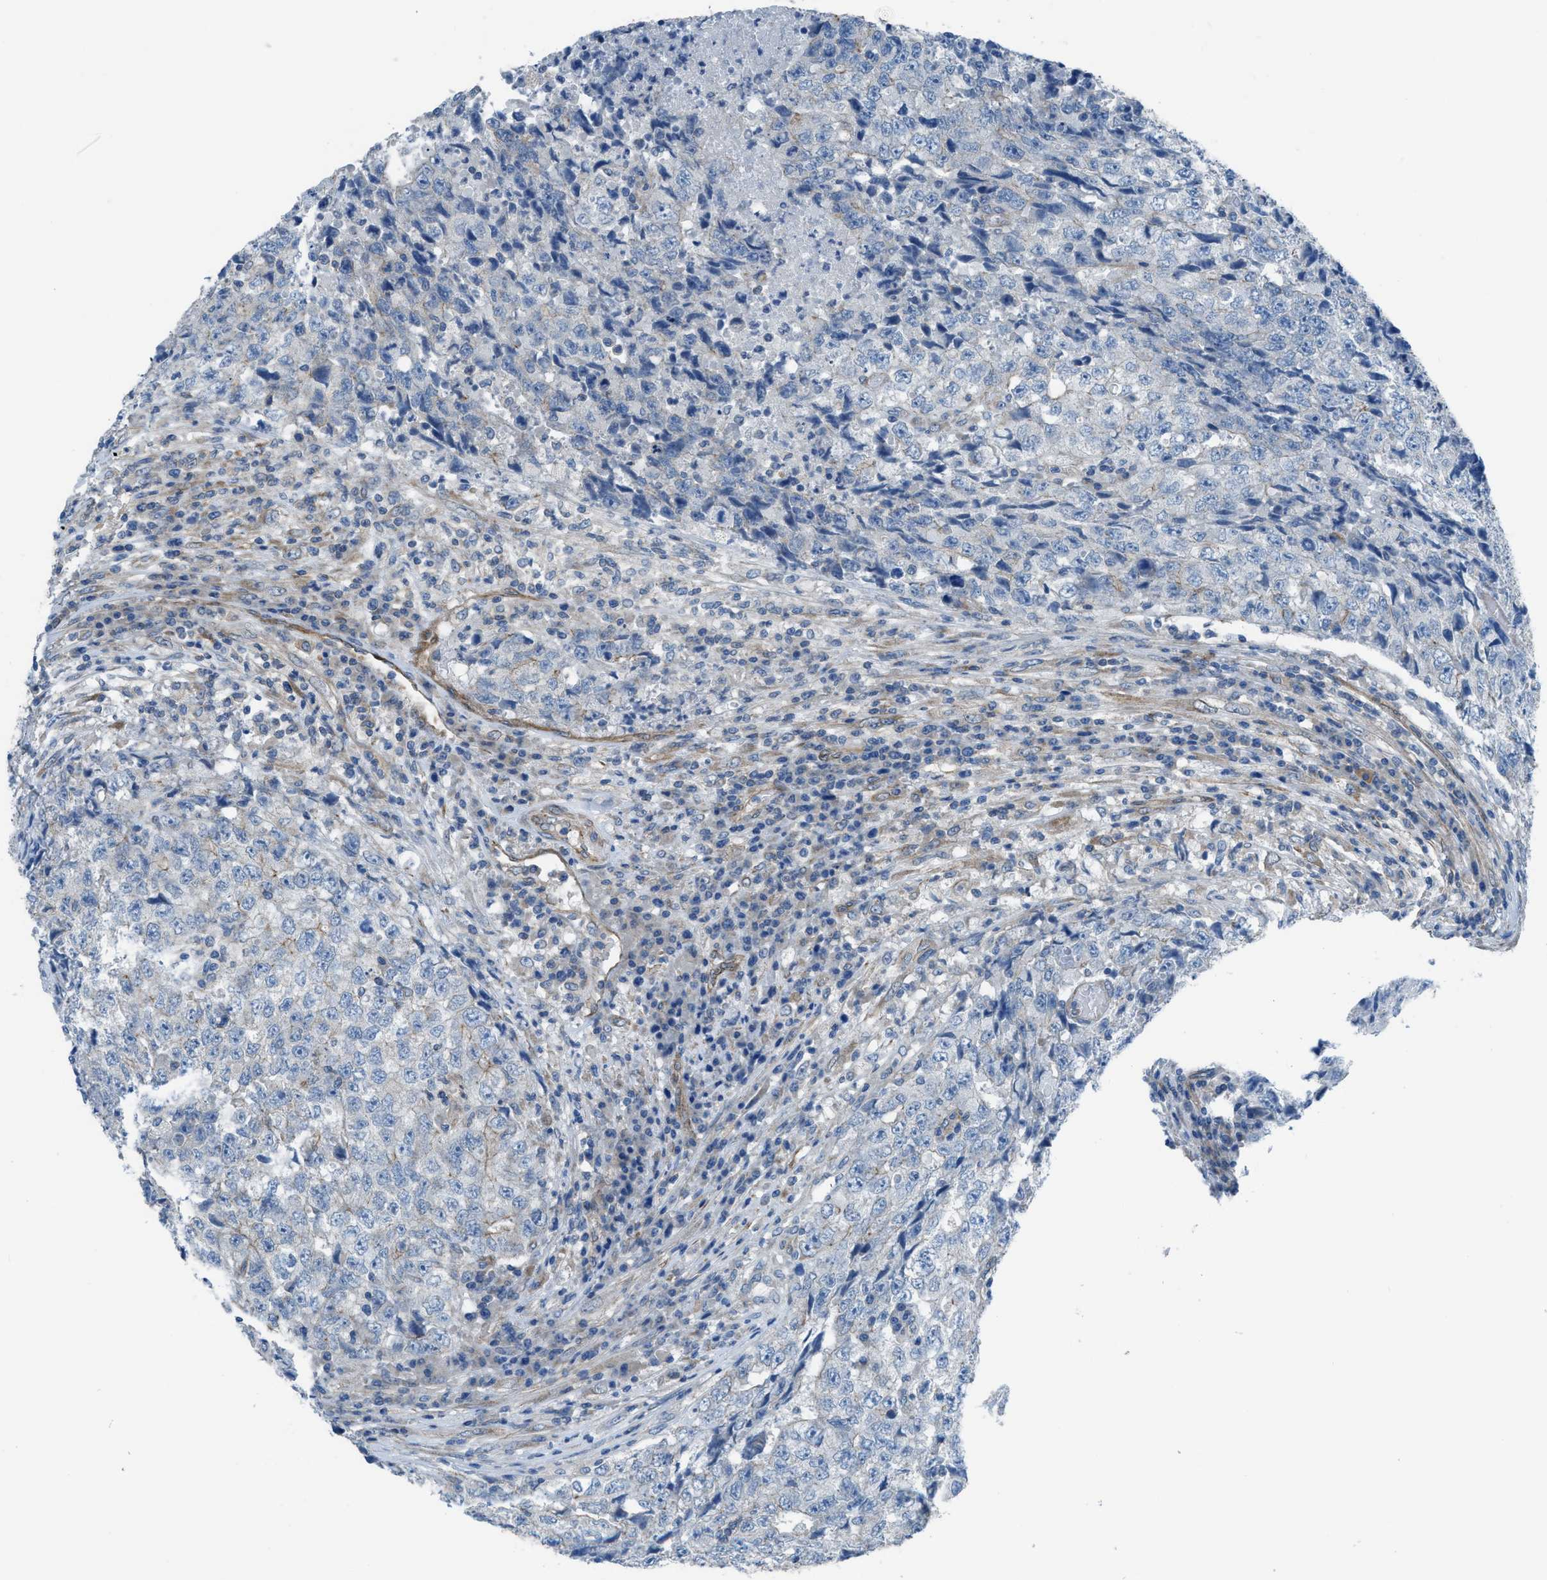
{"staining": {"intensity": "negative", "quantity": "none", "location": "none"}, "tissue": "testis cancer", "cell_type": "Tumor cells", "image_type": "cancer", "snomed": [{"axis": "morphology", "description": "Necrosis, NOS"}, {"axis": "morphology", "description": "Carcinoma, Embryonal, NOS"}, {"axis": "topography", "description": "Testis"}], "caption": "Tumor cells show no significant positivity in testis cancer.", "gene": "PRKN", "patient": {"sex": "male", "age": 19}}